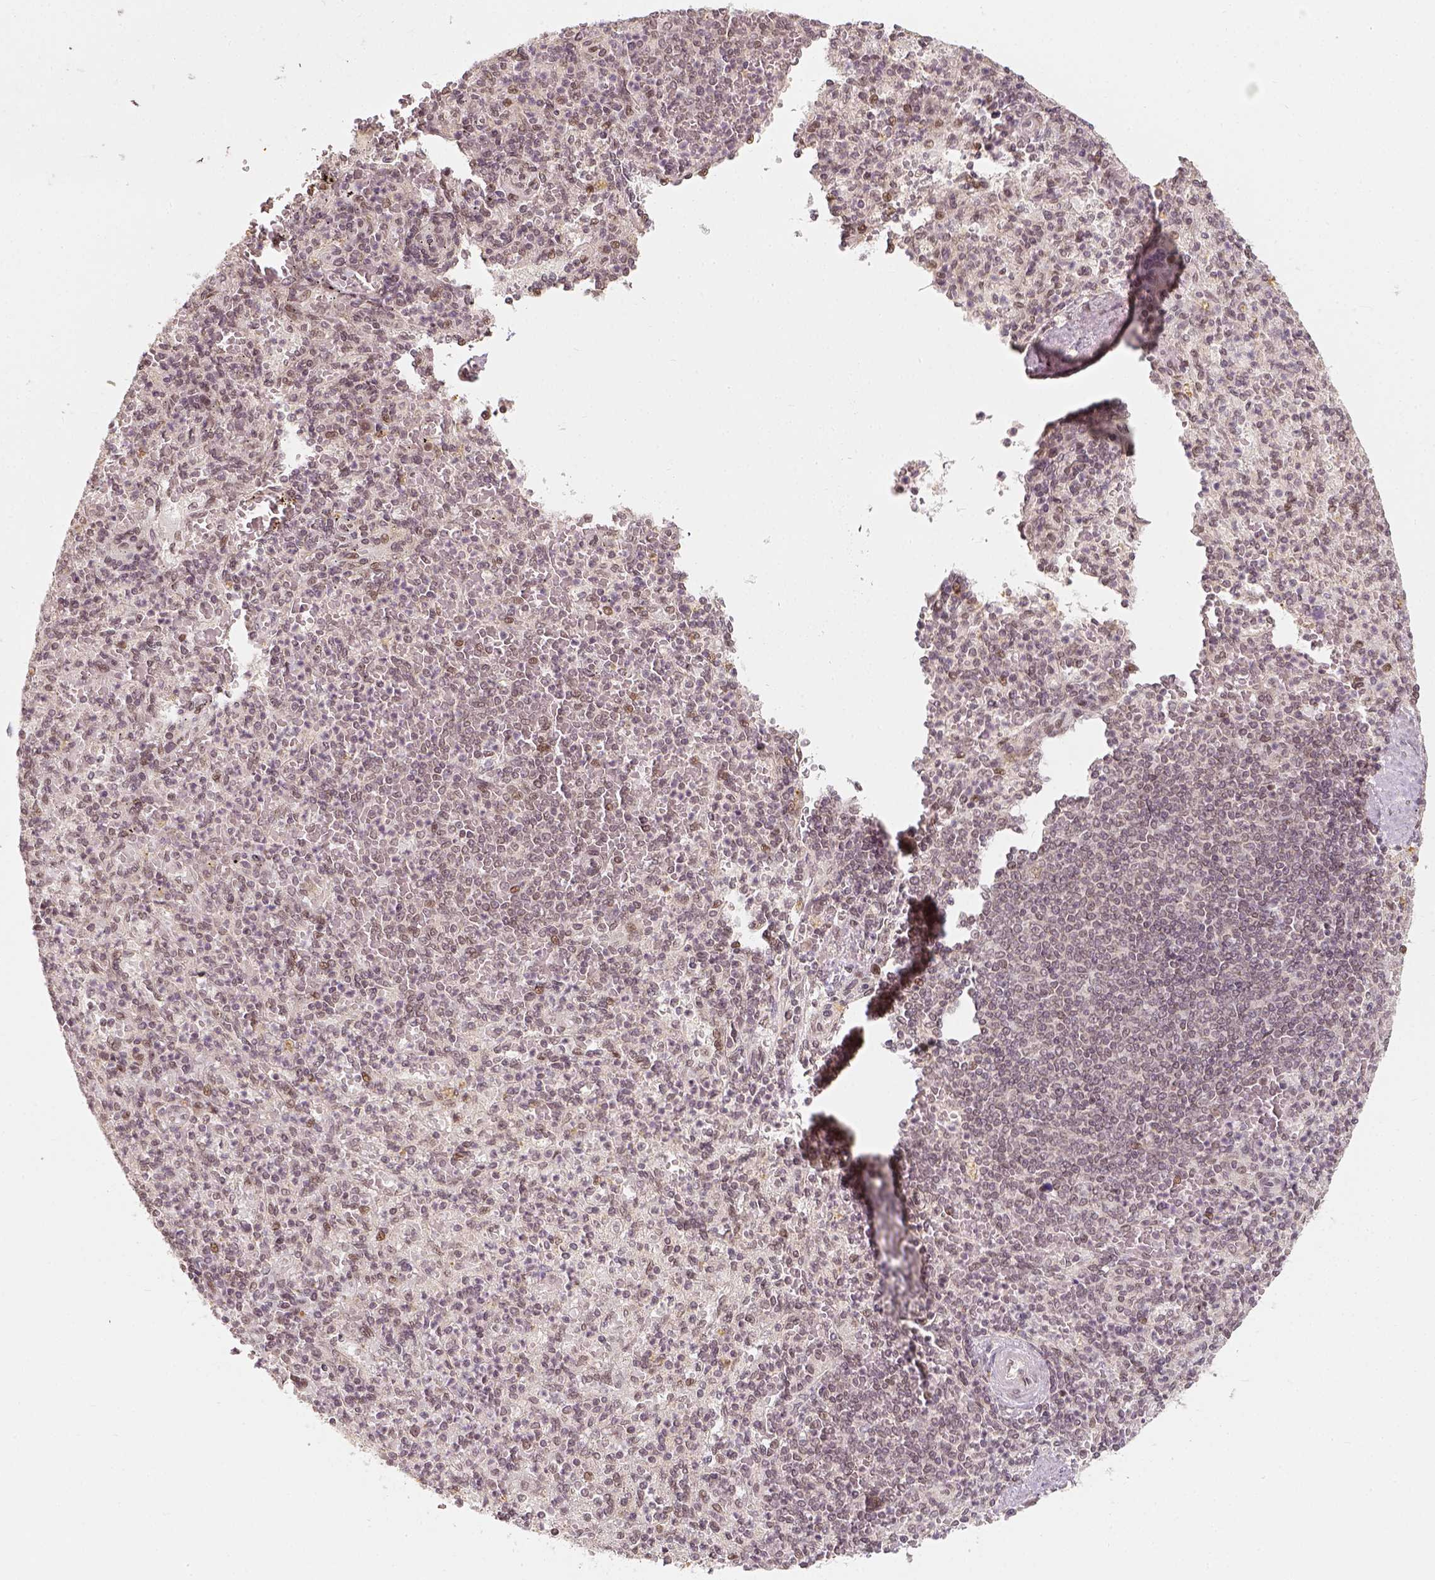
{"staining": {"intensity": "moderate", "quantity": "<25%", "location": "nuclear"}, "tissue": "spleen", "cell_type": "Cells in red pulp", "image_type": "normal", "snomed": [{"axis": "morphology", "description": "Normal tissue, NOS"}, {"axis": "topography", "description": "Spleen"}], "caption": "This photomicrograph shows immunohistochemistry (IHC) staining of unremarkable human spleen, with low moderate nuclear staining in approximately <25% of cells in red pulp.", "gene": "ZMAT3", "patient": {"sex": "female", "age": 74}}